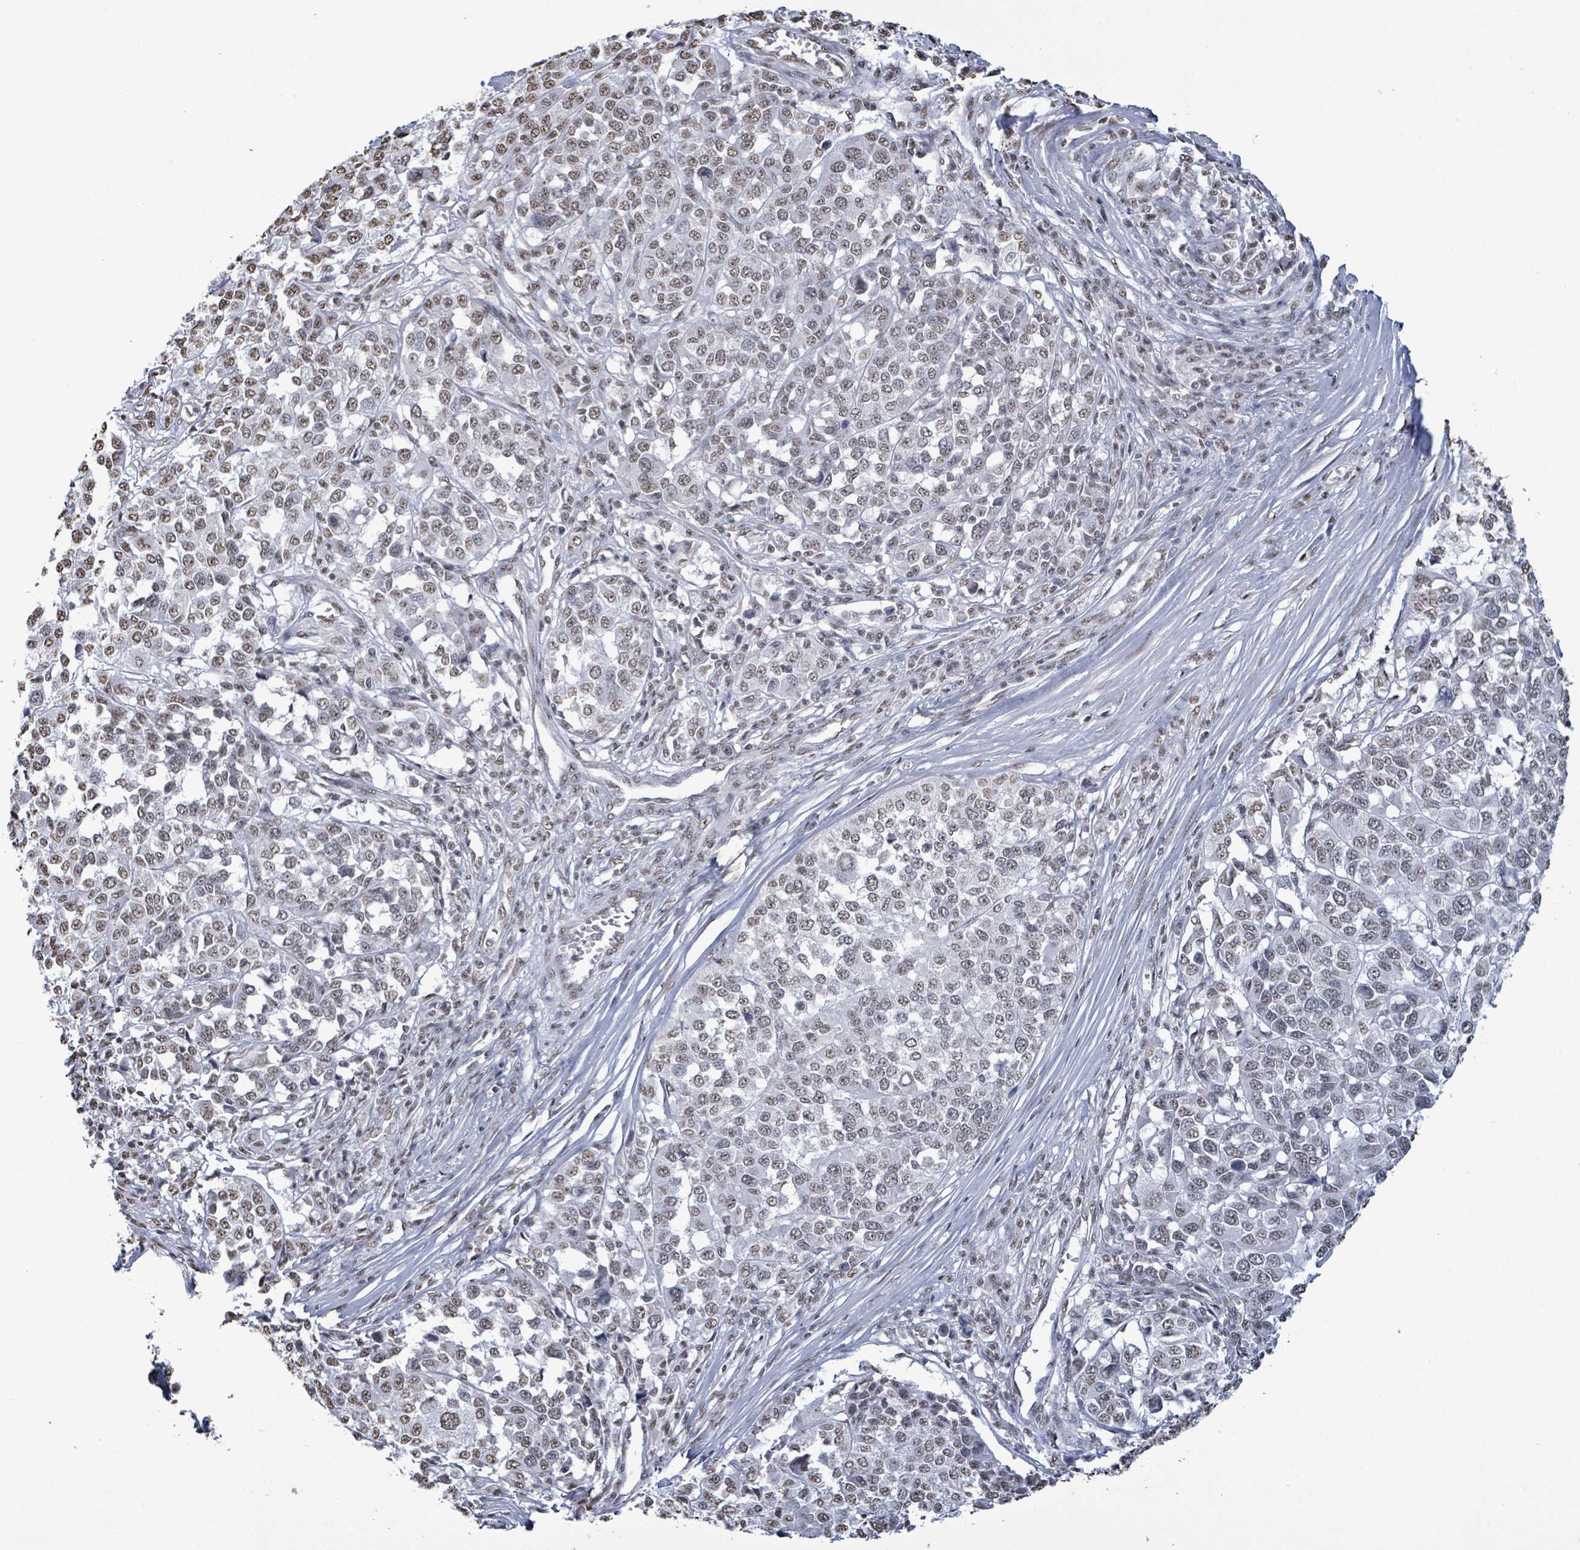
{"staining": {"intensity": "moderate", "quantity": "25%-75%", "location": "nuclear"}, "tissue": "melanoma", "cell_type": "Tumor cells", "image_type": "cancer", "snomed": [{"axis": "morphology", "description": "Malignant melanoma, Metastatic site"}, {"axis": "topography", "description": "Lymph node"}], "caption": "The immunohistochemical stain labels moderate nuclear positivity in tumor cells of malignant melanoma (metastatic site) tissue.", "gene": "SAMD14", "patient": {"sex": "male", "age": 44}}